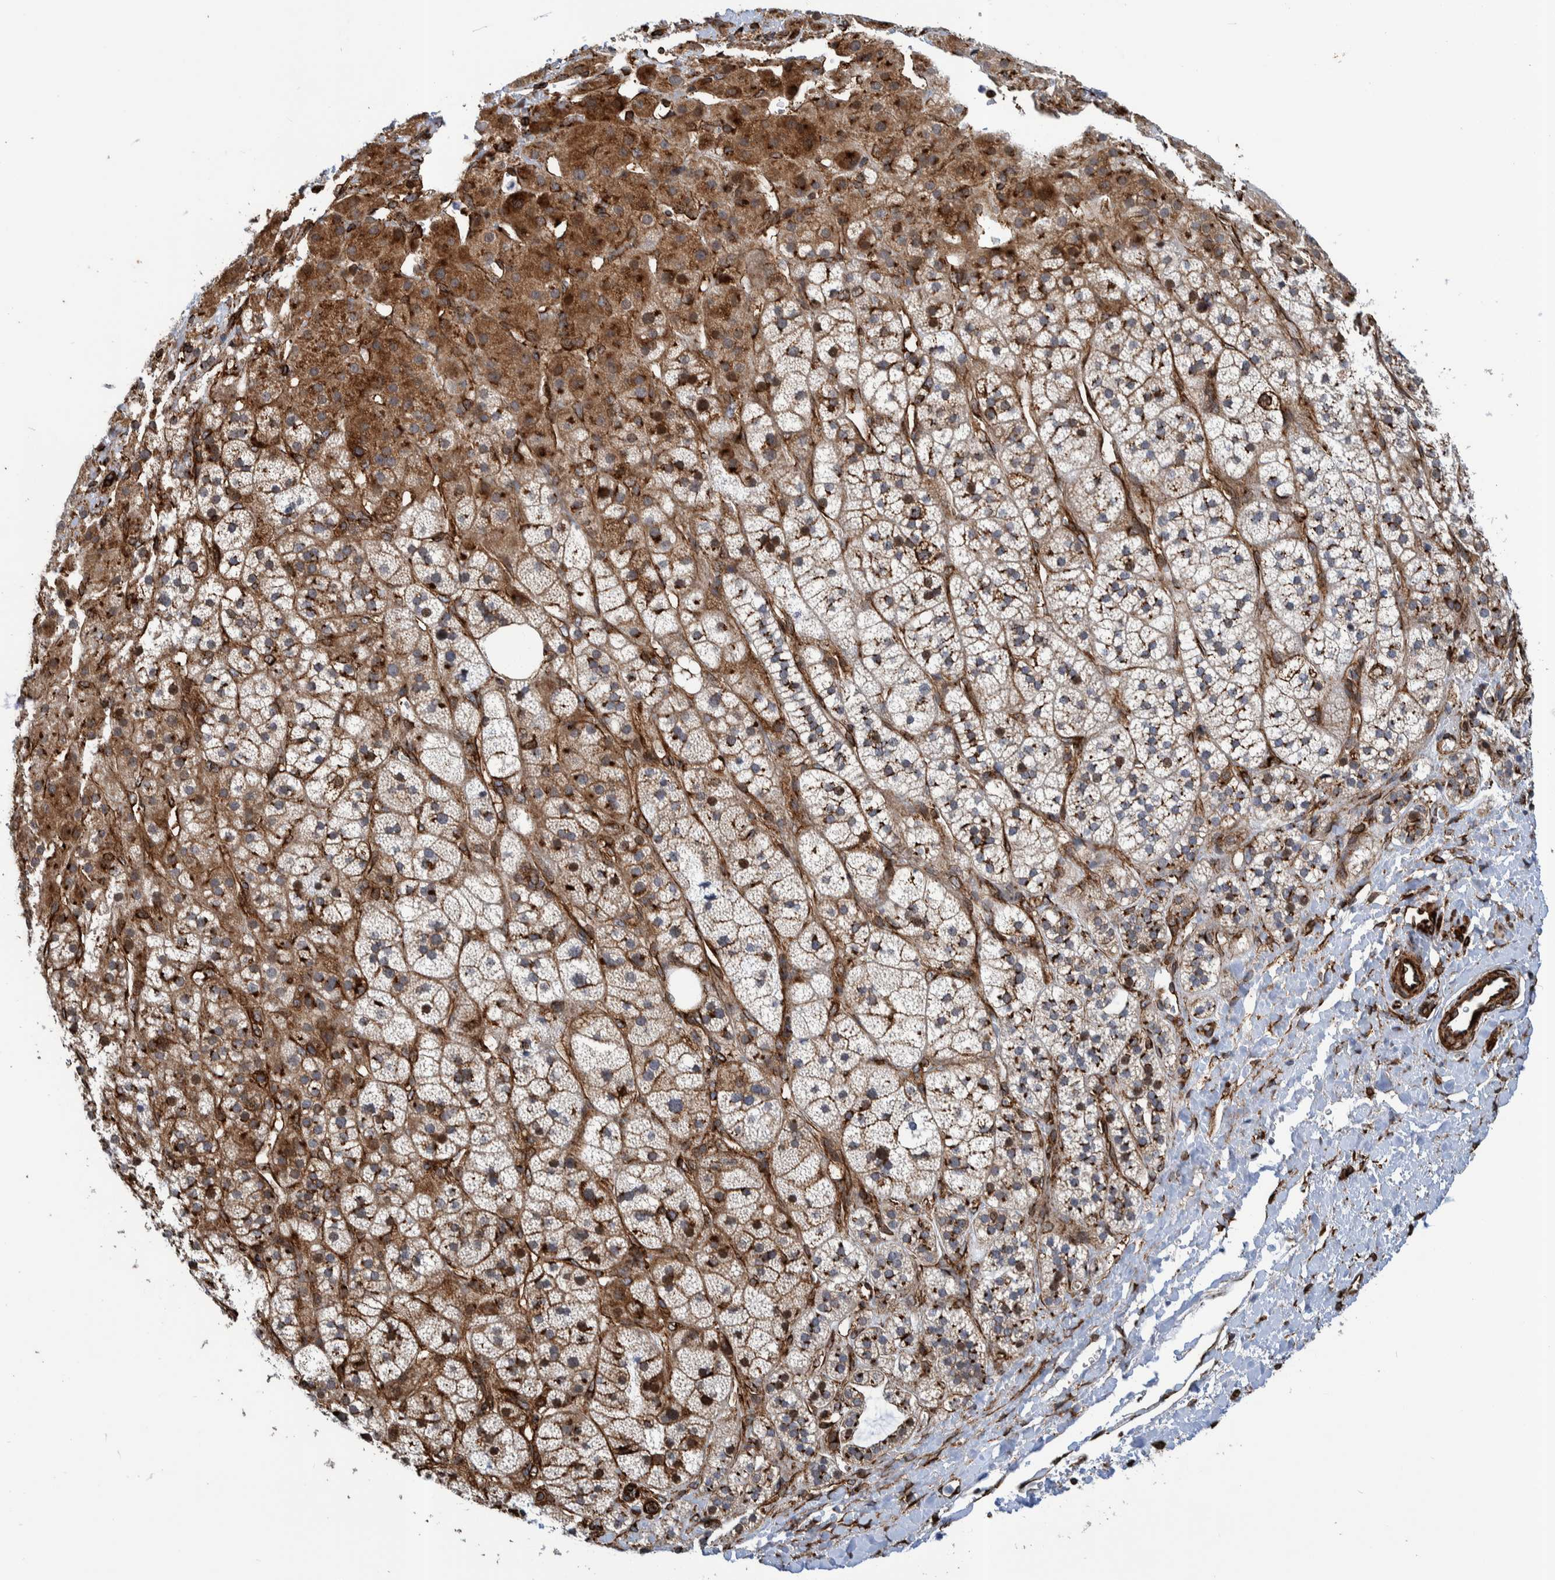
{"staining": {"intensity": "moderate", "quantity": ">75%", "location": "cytoplasmic/membranous"}, "tissue": "adrenal gland", "cell_type": "Glandular cells", "image_type": "normal", "snomed": [{"axis": "morphology", "description": "Normal tissue, NOS"}, {"axis": "topography", "description": "Adrenal gland"}], "caption": "A medium amount of moderate cytoplasmic/membranous expression is present in about >75% of glandular cells in benign adrenal gland.", "gene": "CCDC57", "patient": {"sex": "male", "age": 56}}